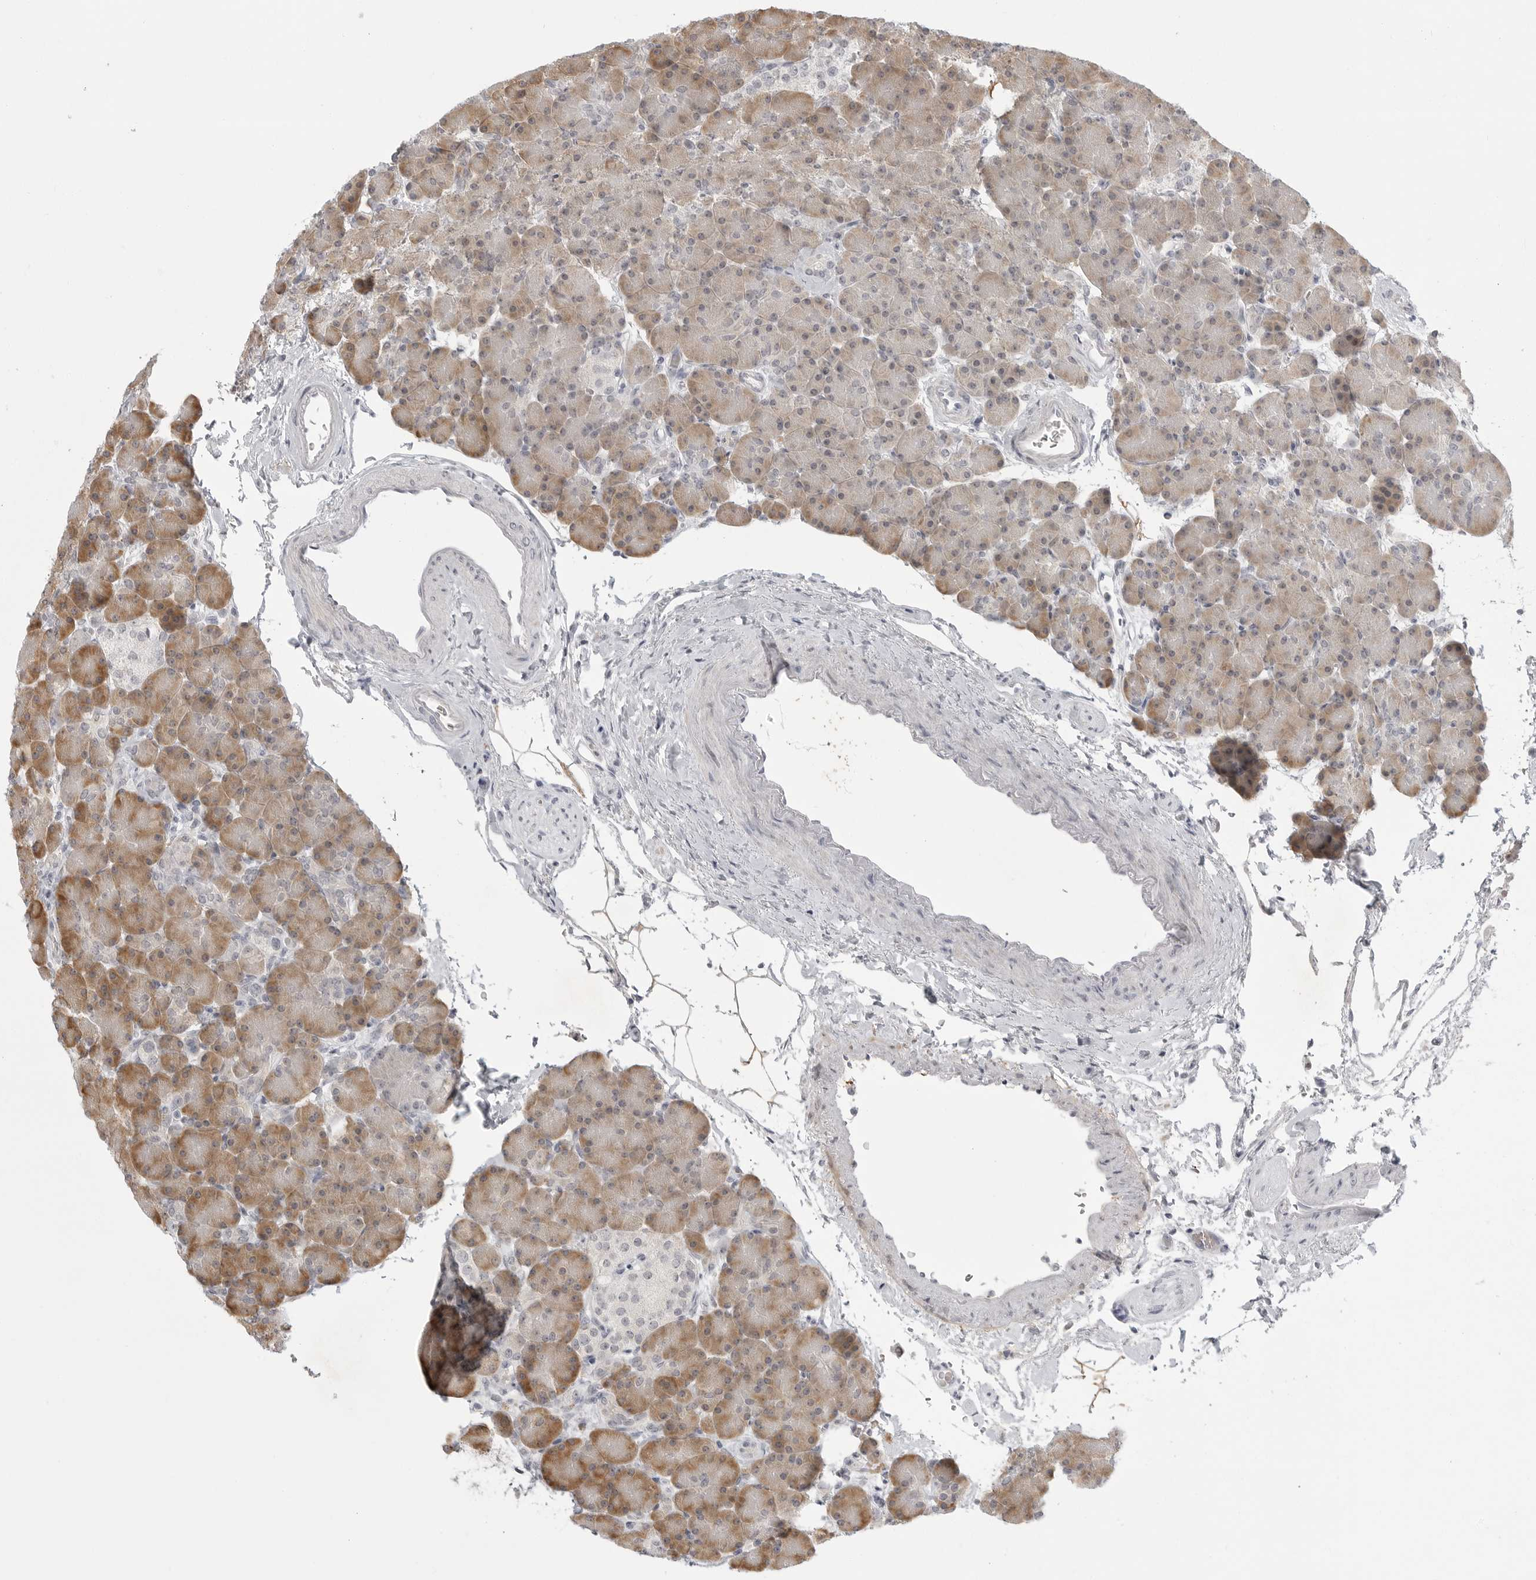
{"staining": {"intensity": "moderate", "quantity": "<25%", "location": "cytoplasmic/membranous"}, "tissue": "pancreas", "cell_type": "Exocrine glandular cells", "image_type": "normal", "snomed": [{"axis": "morphology", "description": "Normal tissue, NOS"}, {"axis": "topography", "description": "Pancreas"}], "caption": "Immunohistochemical staining of benign human pancreas demonstrates low levels of moderate cytoplasmic/membranous expression in about <25% of exocrine glandular cells. (Brightfield microscopy of DAB IHC at high magnification).", "gene": "TCTN3", "patient": {"sex": "female", "age": 43}}